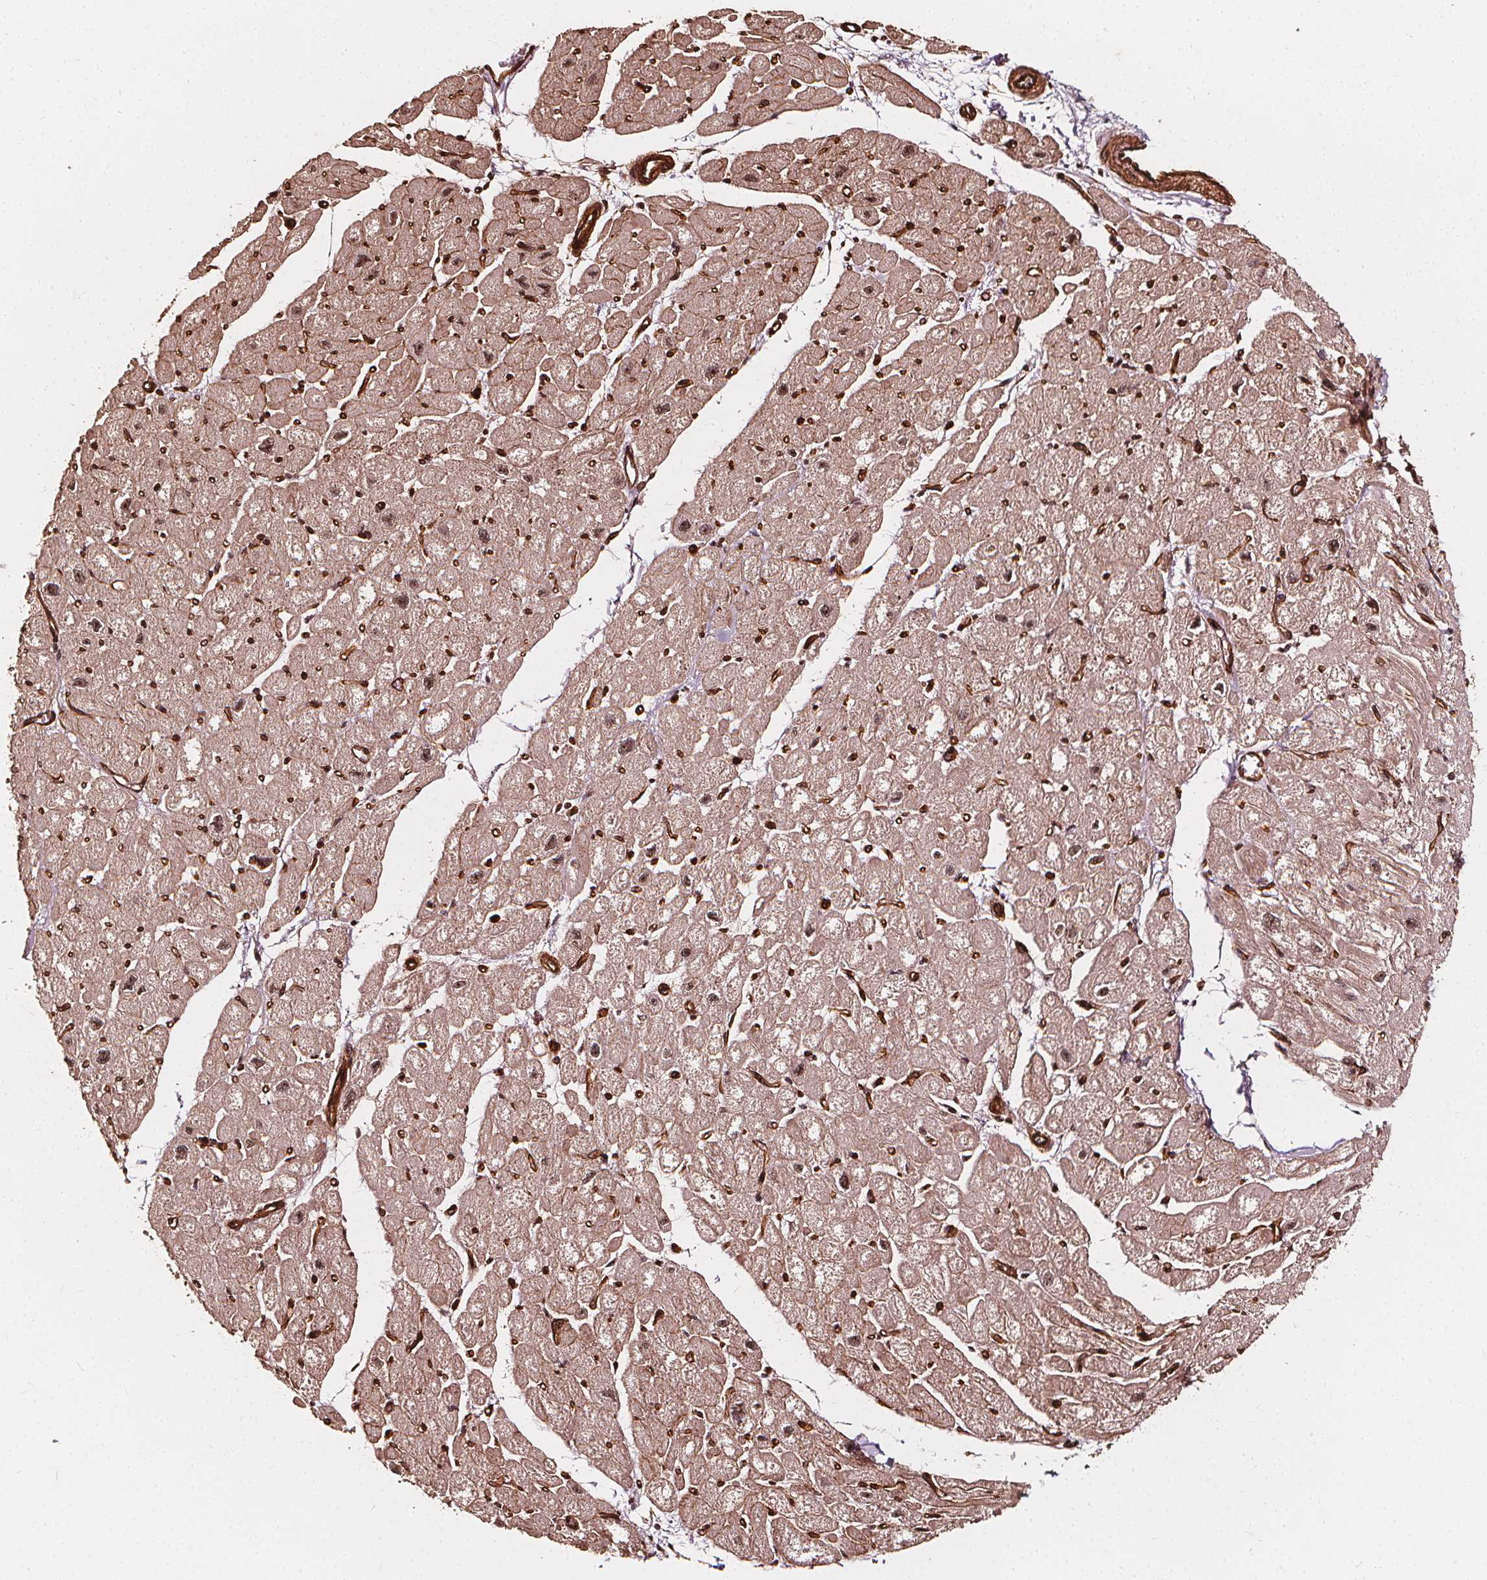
{"staining": {"intensity": "moderate", "quantity": ">75%", "location": "cytoplasmic/membranous,nuclear"}, "tissue": "heart muscle", "cell_type": "Cardiomyocytes", "image_type": "normal", "snomed": [{"axis": "morphology", "description": "Normal tissue, NOS"}, {"axis": "topography", "description": "Heart"}], "caption": "Immunohistochemistry image of unremarkable heart muscle: human heart muscle stained using immunohistochemistry demonstrates medium levels of moderate protein expression localized specifically in the cytoplasmic/membranous,nuclear of cardiomyocytes, appearing as a cytoplasmic/membranous,nuclear brown color.", "gene": "EXOSC9", "patient": {"sex": "male", "age": 61}}